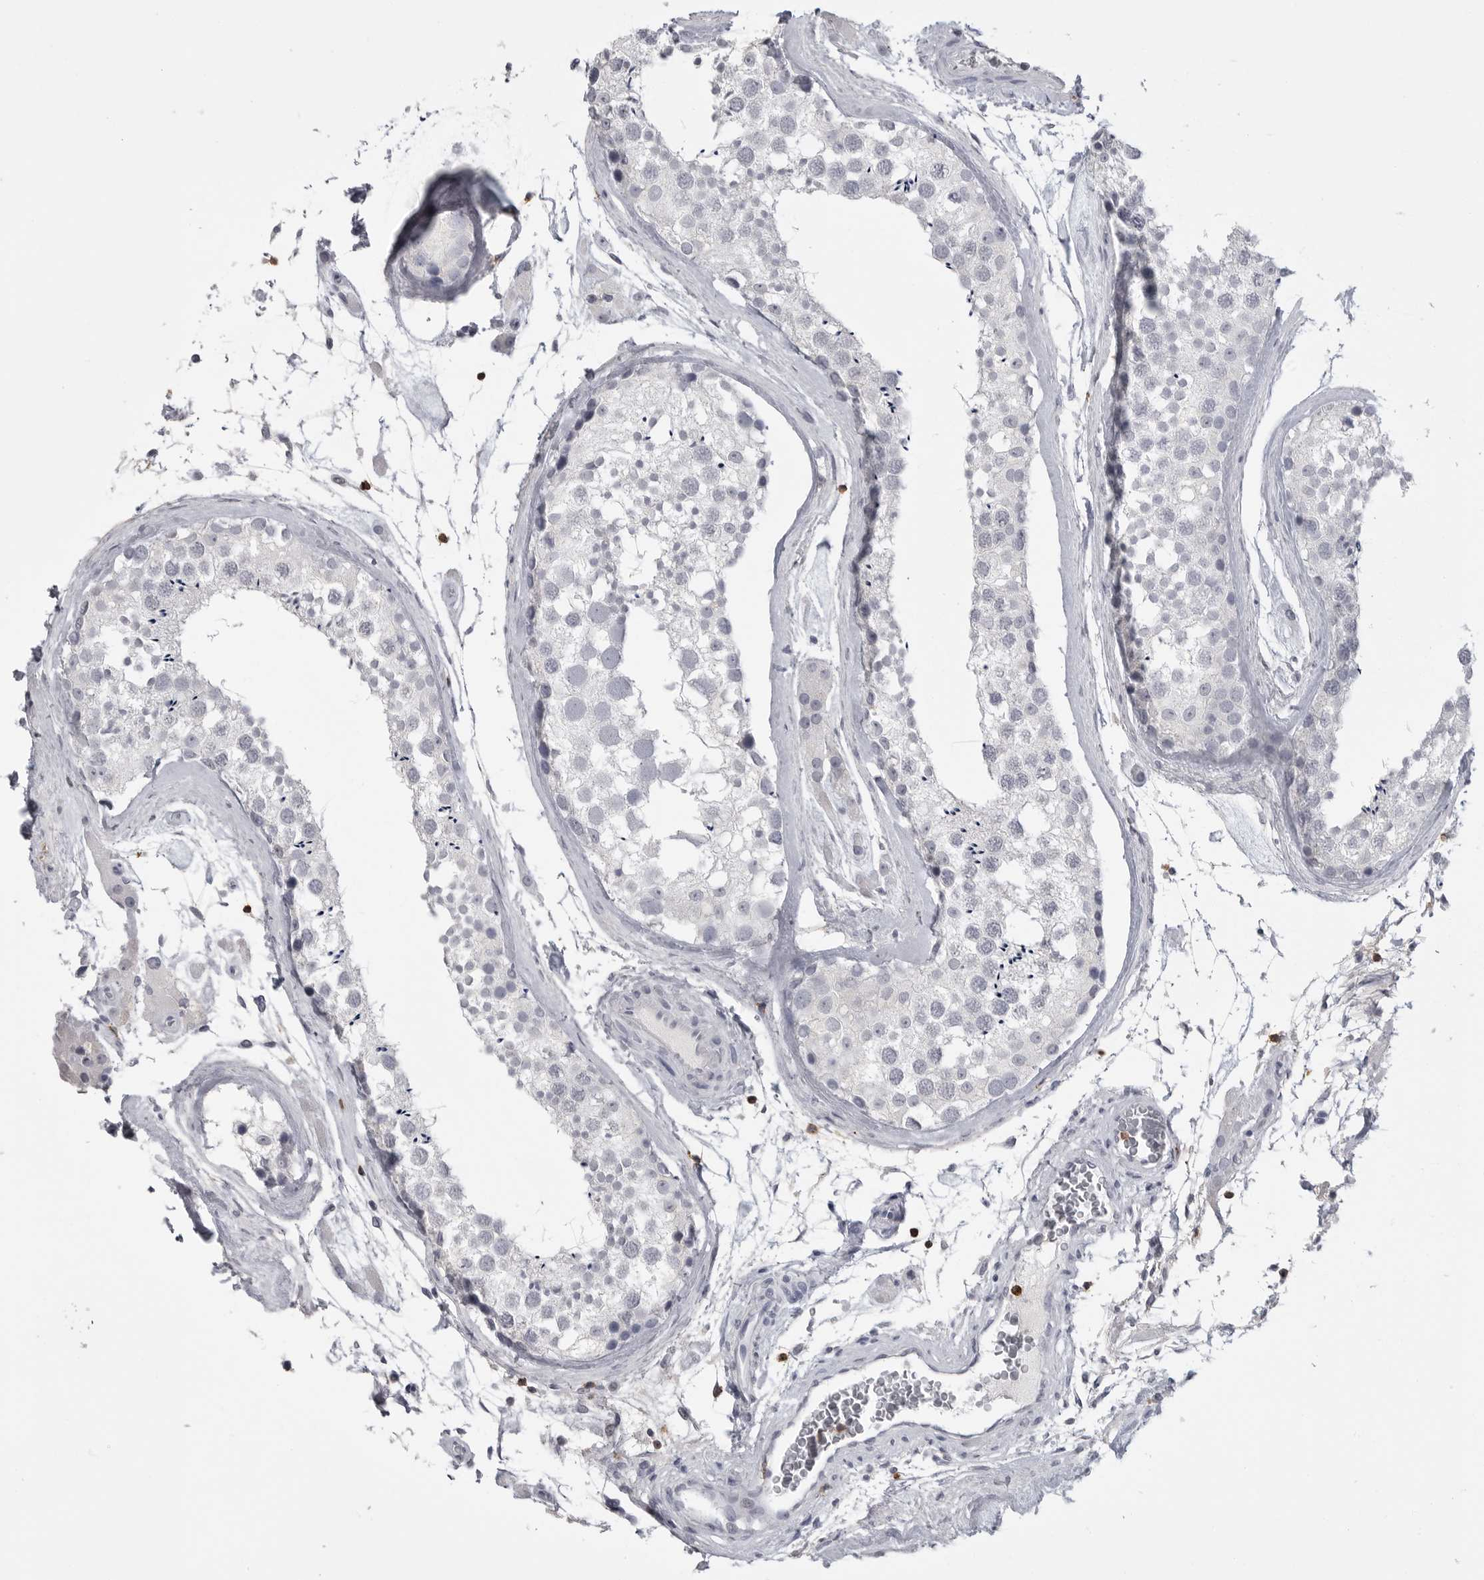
{"staining": {"intensity": "negative", "quantity": "none", "location": "none"}, "tissue": "testis", "cell_type": "Cells in seminiferous ducts", "image_type": "normal", "snomed": [{"axis": "morphology", "description": "Normal tissue, NOS"}, {"axis": "topography", "description": "Testis"}], "caption": "Immunohistochemistry (IHC) image of normal human testis stained for a protein (brown), which displays no staining in cells in seminiferous ducts.", "gene": "ITGAL", "patient": {"sex": "male", "age": 46}}